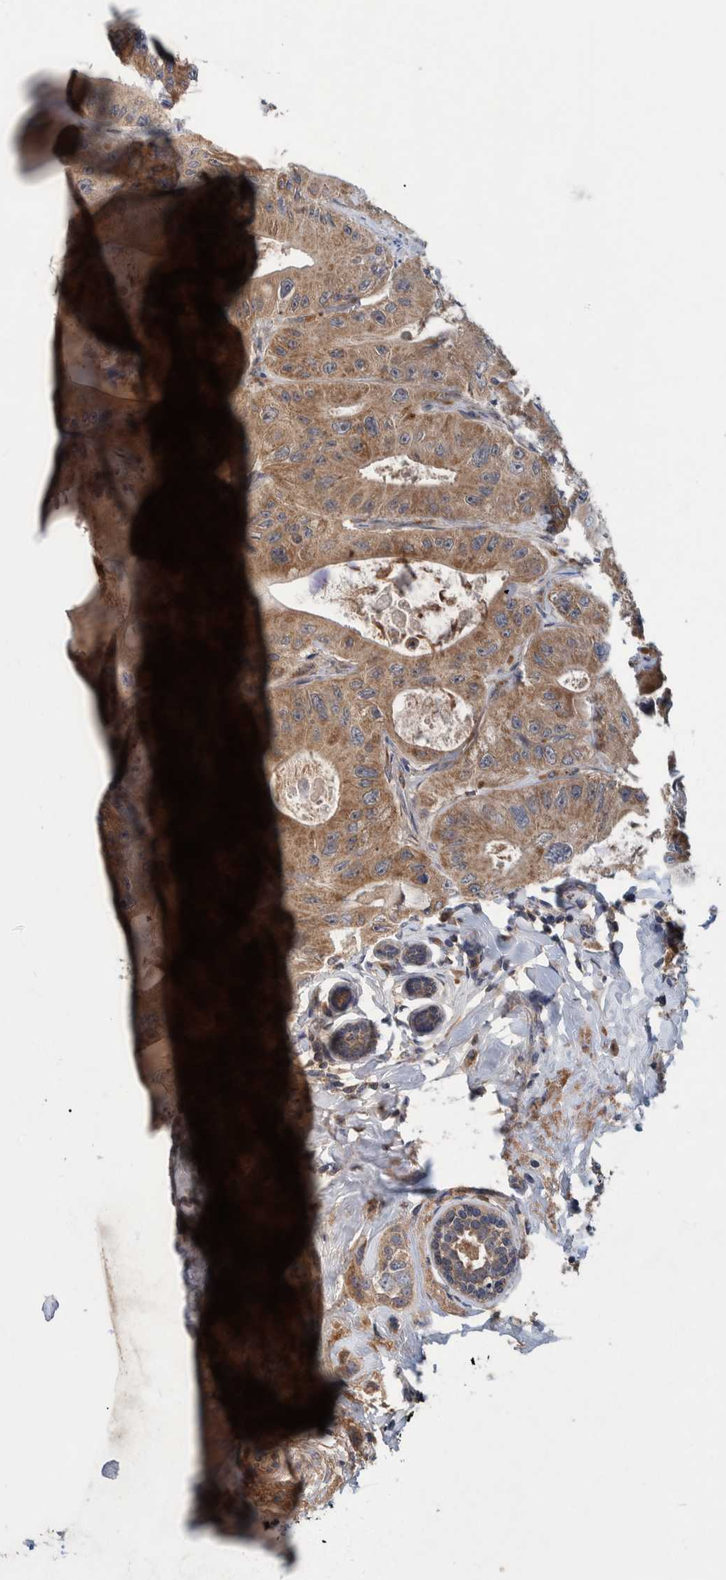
{"staining": {"intensity": "moderate", "quantity": ">75%", "location": "cytoplasmic/membranous"}, "tissue": "colorectal cancer", "cell_type": "Tumor cells", "image_type": "cancer", "snomed": [{"axis": "morphology", "description": "Adenocarcinoma, NOS"}, {"axis": "topography", "description": "Colon"}], "caption": "Moderate cytoplasmic/membranous staining for a protein is identified in about >75% of tumor cells of colorectal cancer using immunohistochemistry (IHC).", "gene": "ITIH3", "patient": {"sex": "female", "age": 46}}